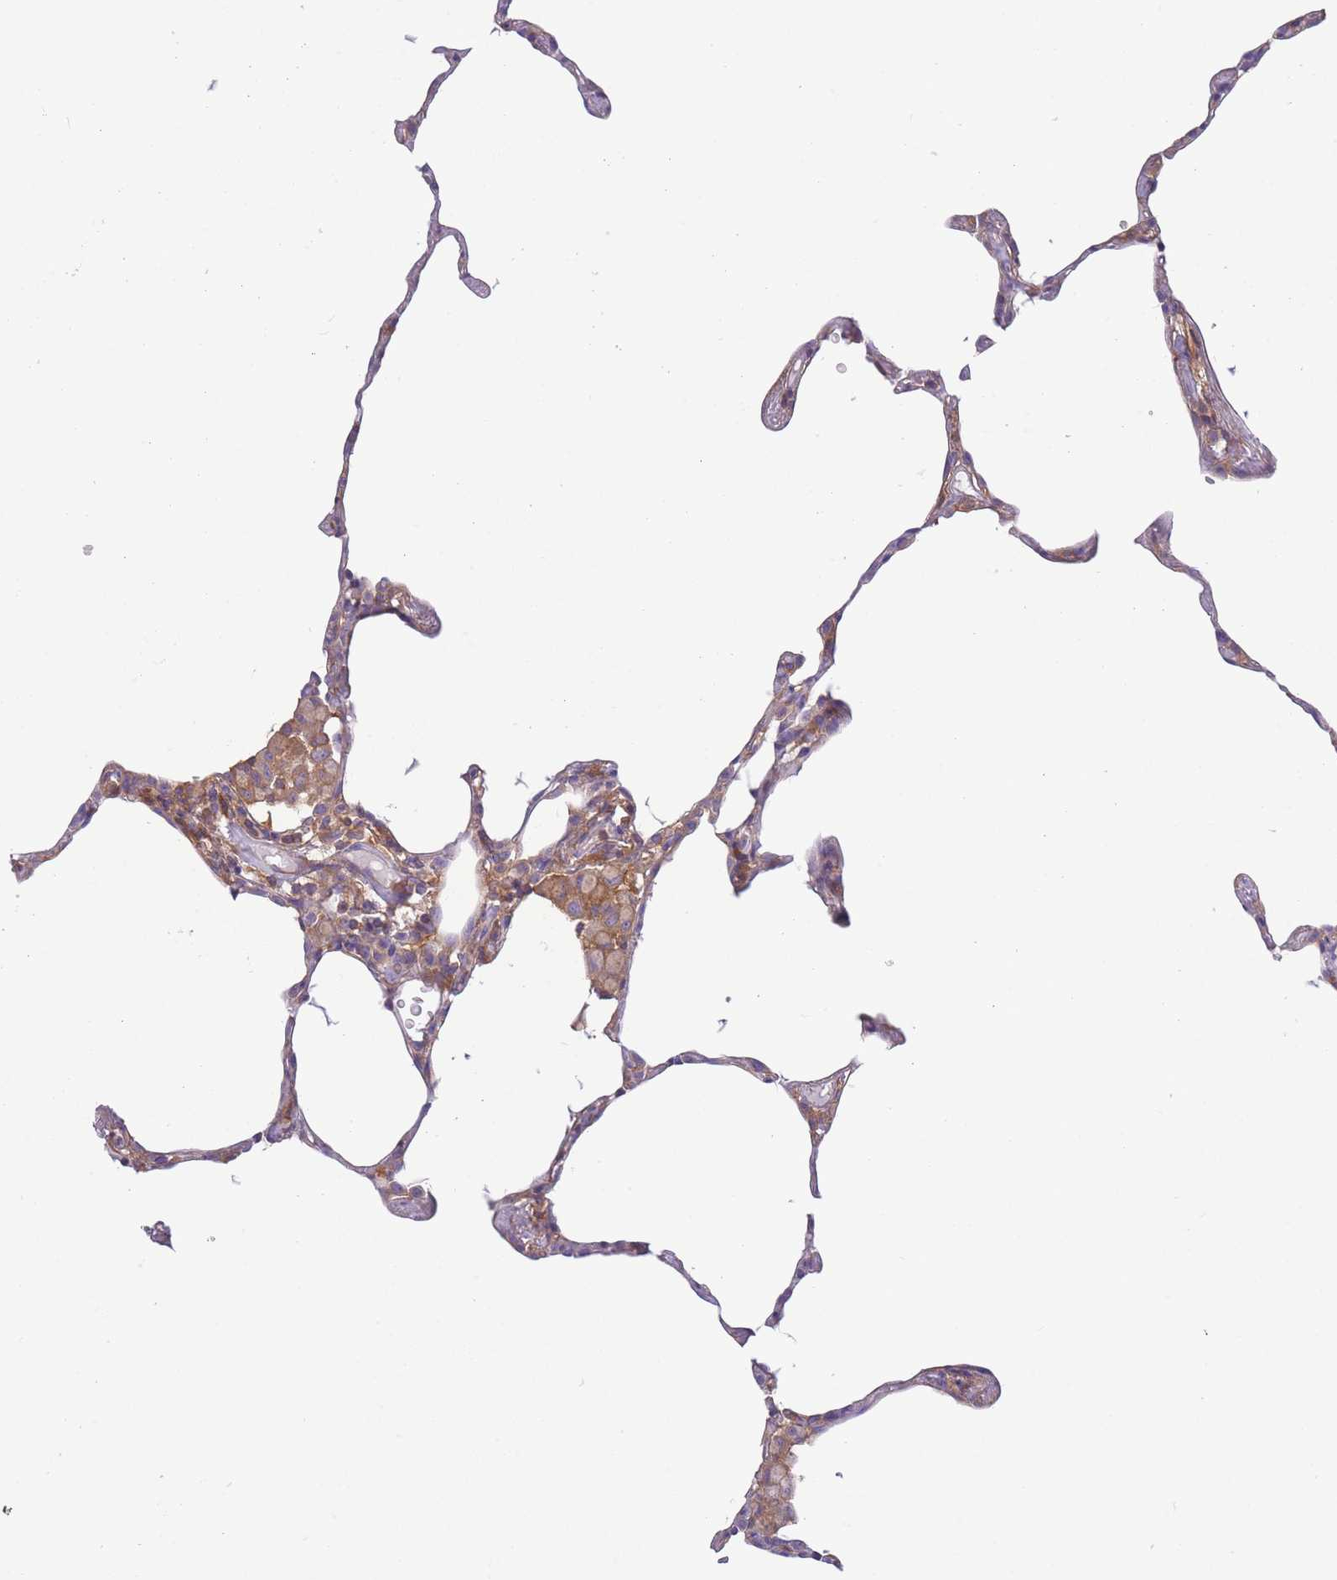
{"staining": {"intensity": "negative", "quantity": "none", "location": "none"}, "tissue": "lung", "cell_type": "Alveolar cells", "image_type": "normal", "snomed": [{"axis": "morphology", "description": "Normal tissue, NOS"}, {"axis": "topography", "description": "Lung"}], "caption": "Lung was stained to show a protein in brown. There is no significant expression in alveolar cells. Nuclei are stained in blue.", "gene": "PRKAR1A", "patient": {"sex": "female", "age": 57}}